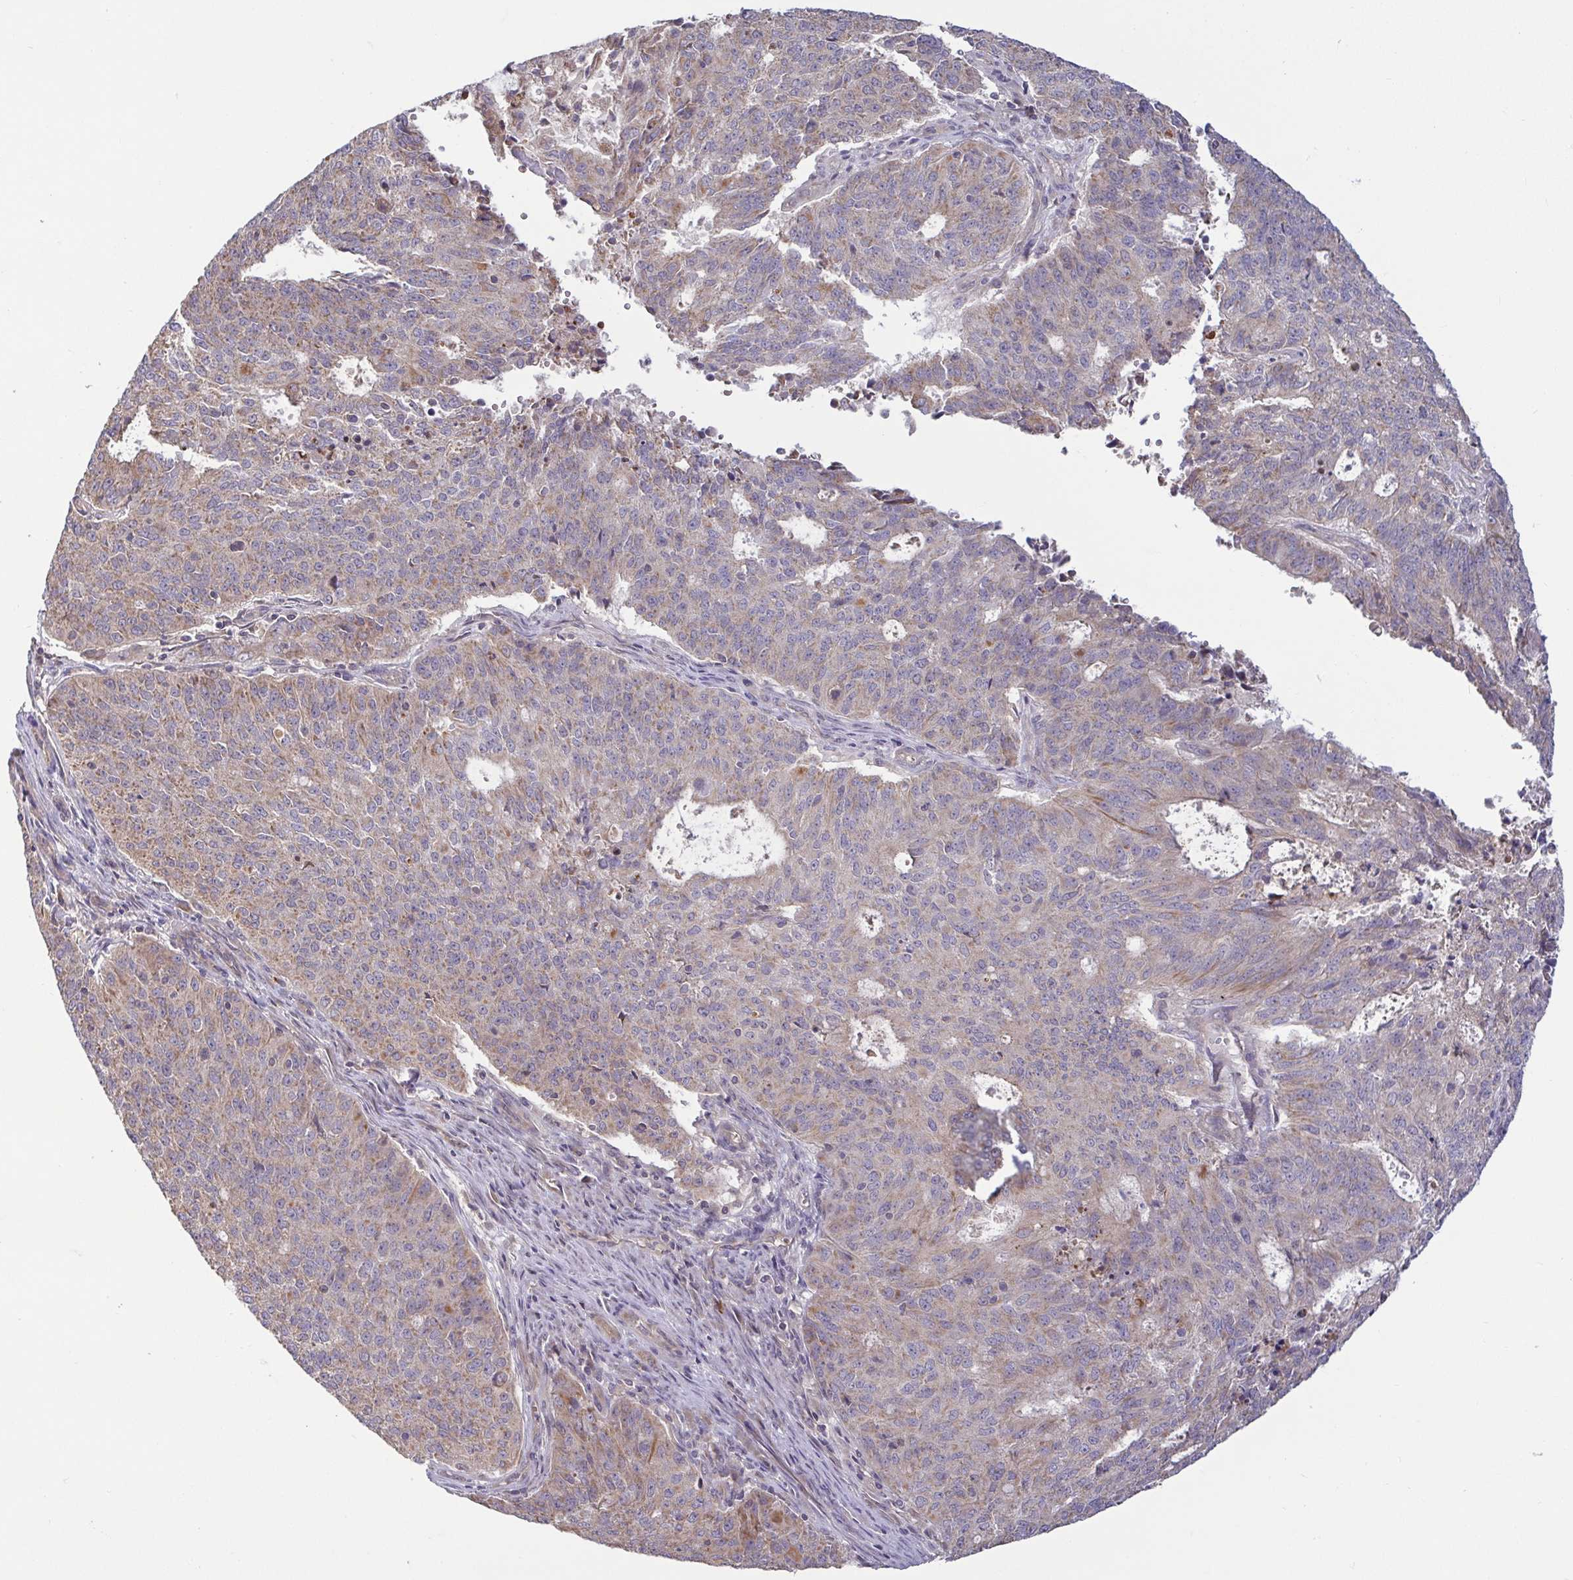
{"staining": {"intensity": "weak", "quantity": "25%-75%", "location": "cytoplasmic/membranous"}, "tissue": "endometrial cancer", "cell_type": "Tumor cells", "image_type": "cancer", "snomed": [{"axis": "morphology", "description": "Adenocarcinoma, NOS"}, {"axis": "topography", "description": "Endometrium"}], "caption": "About 25%-75% of tumor cells in human endometrial adenocarcinoma demonstrate weak cytoplasmic/membranous protein staining as visualized by brown immunohistochemical staining.", "gene": "OSBPL7", "patient": {"sex": "female", "age": 82}}